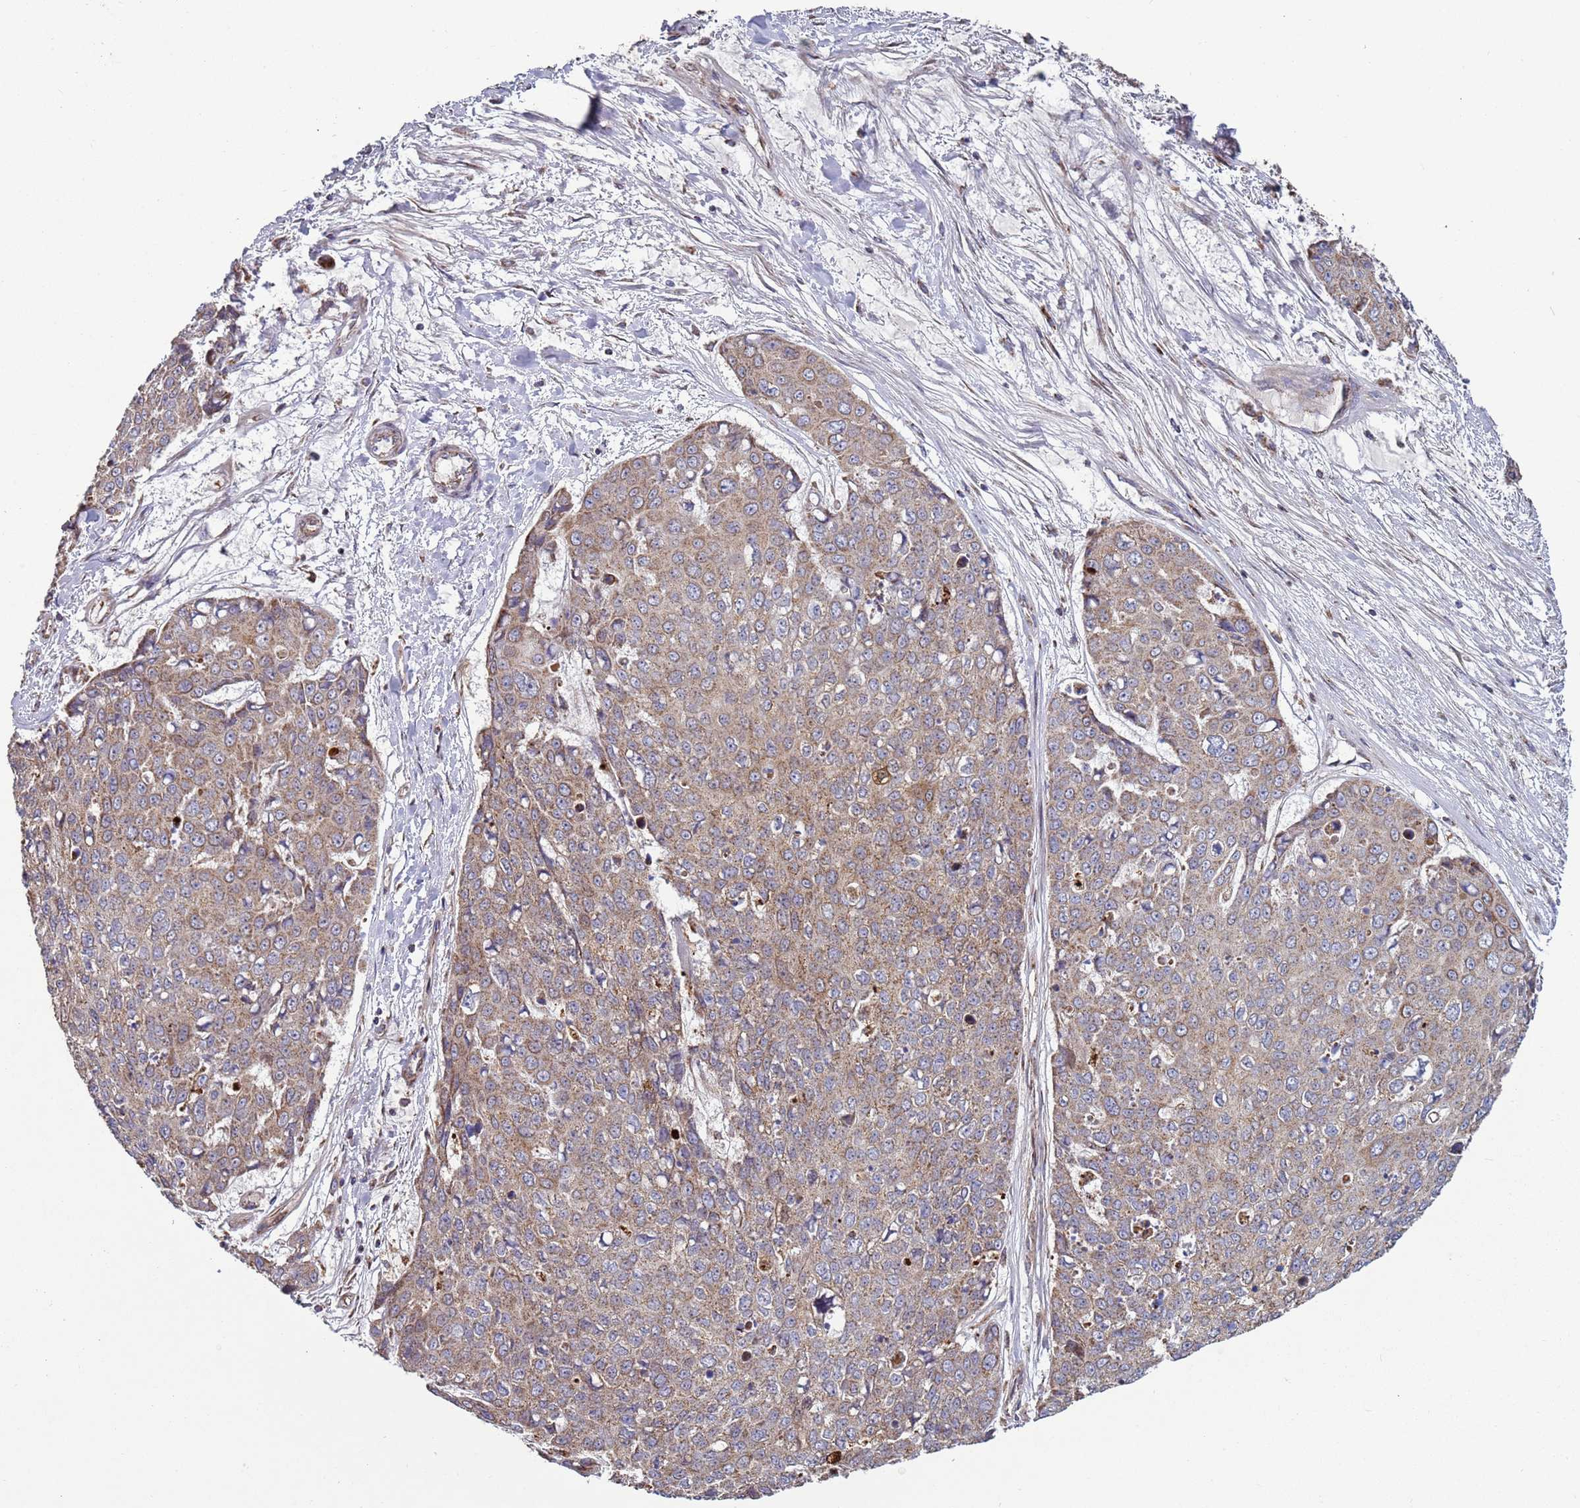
{"staining": {"intensity": "weak", "quantity": ">75%", "location": "cytoplasmic/membranous"}, "tissue": "skin cancer", "cell_type": "Tumor cells", "image_type": "cancer", "snomed": [{"axis": "morphology", "description": "Squamous cell carcinoma, NOS"}, {"axis": "topography", "description": "Skin"}], "caption": "About >75% of tumor cells in skin cancer demonstrate weak cytoplasmic/membranous protein expression as visualized by brown immunohistochemical staining.", "gene": "FBXO33", "patient": {"sex": "female", "age": 44}}